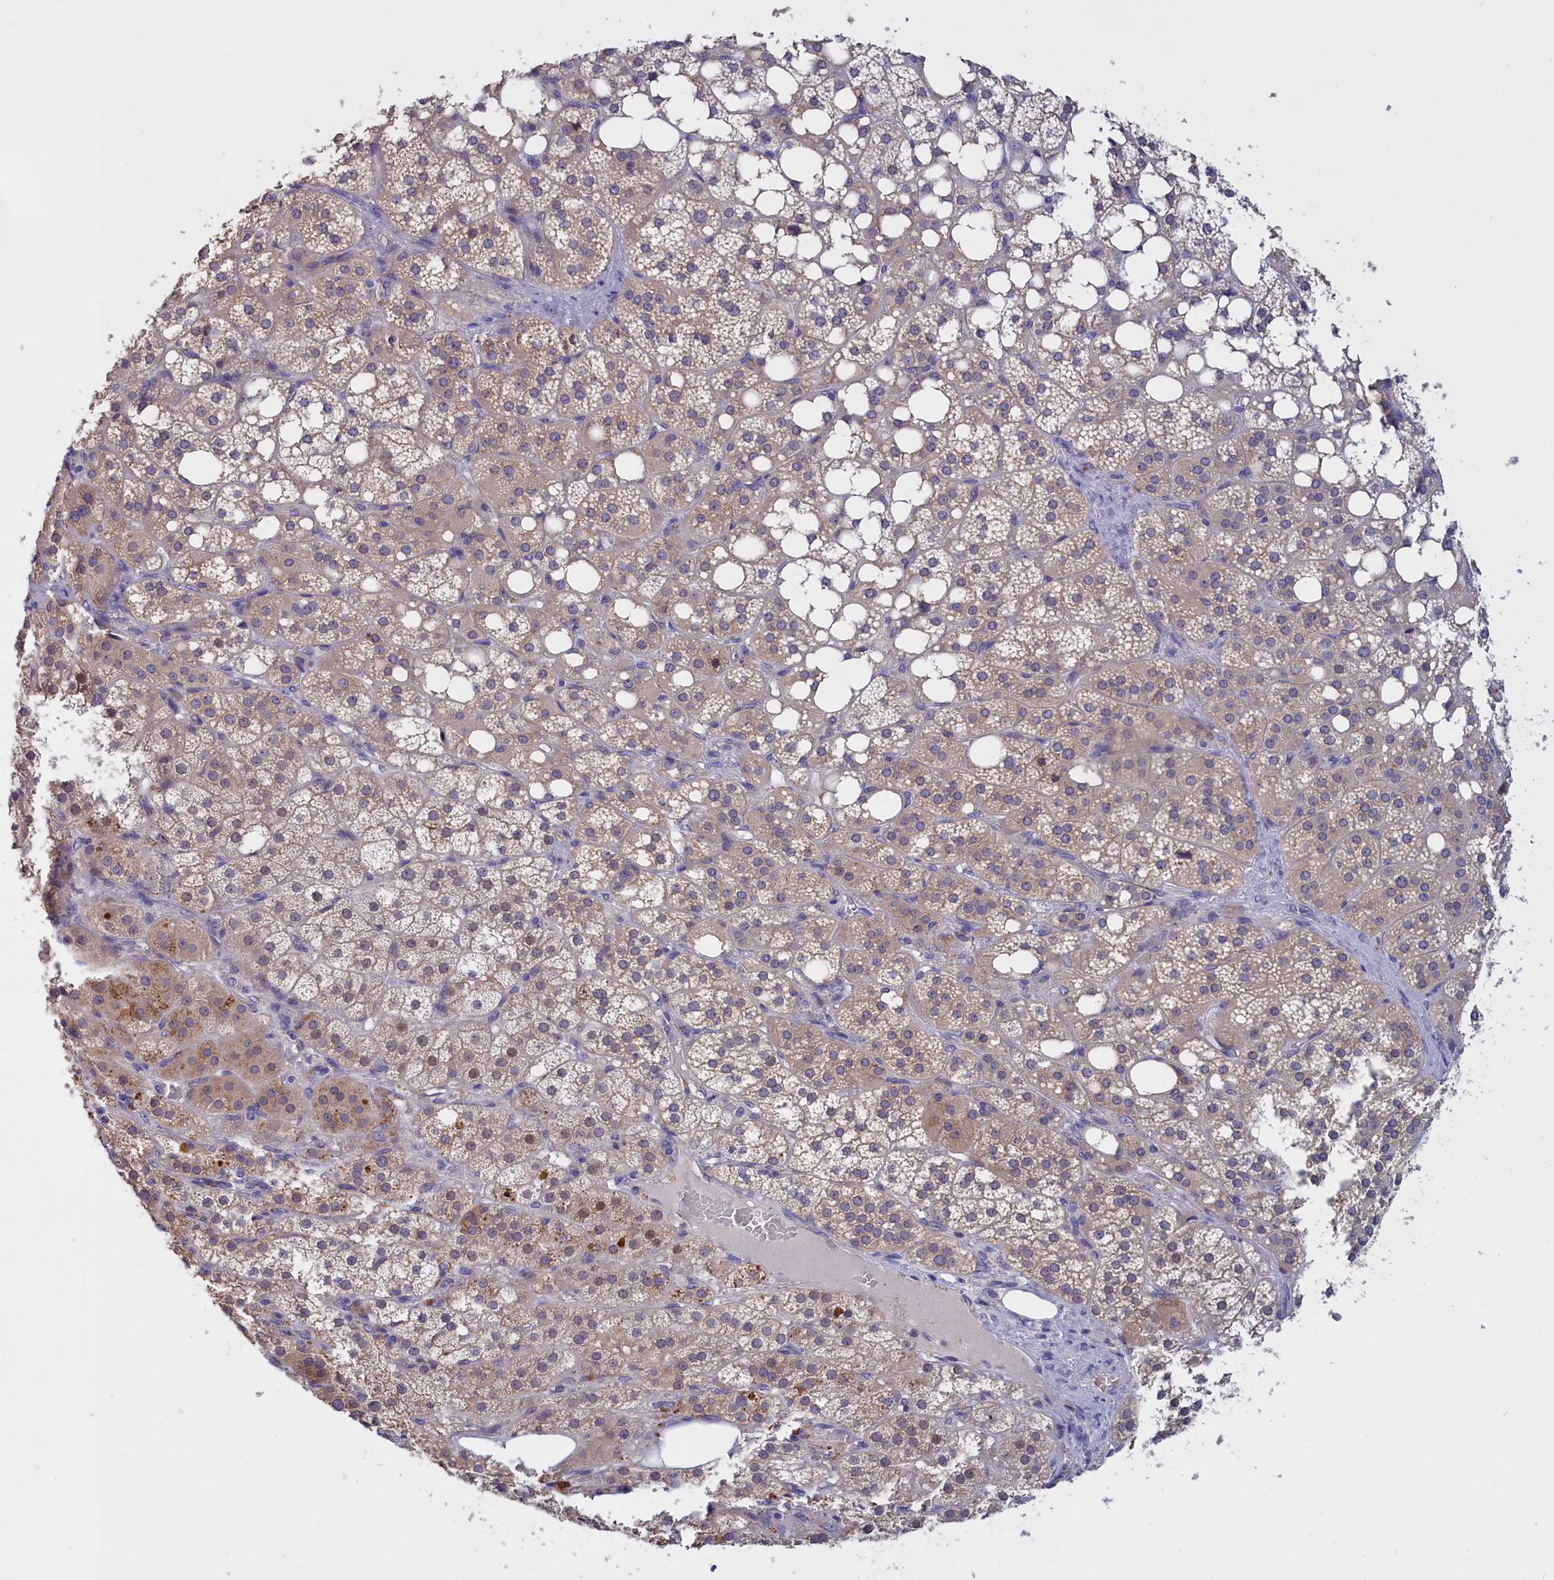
{"staining": {"intensity": "weak", "quantity": ">75%", "location": "cytoplasmic/membranous"}, "tissue": "adrenal gland", "cell_type": "Glandular cells", "image_type": "normal", "snomed": [{"axis": "morphology", "description": "Normal tissue, NOS"}, {"axis": "topography", "description": "Adrenal gland"}], "caption": "The histopathology image displays a brown stain indicating the presence of a protein in the cytoplasmic/membranous of glandular cells in adrenal gland. (IHC, brightfield microscopy, high magnification).", "gene": "COL19A1", "patient": {"sex": "female", "age": 59}}